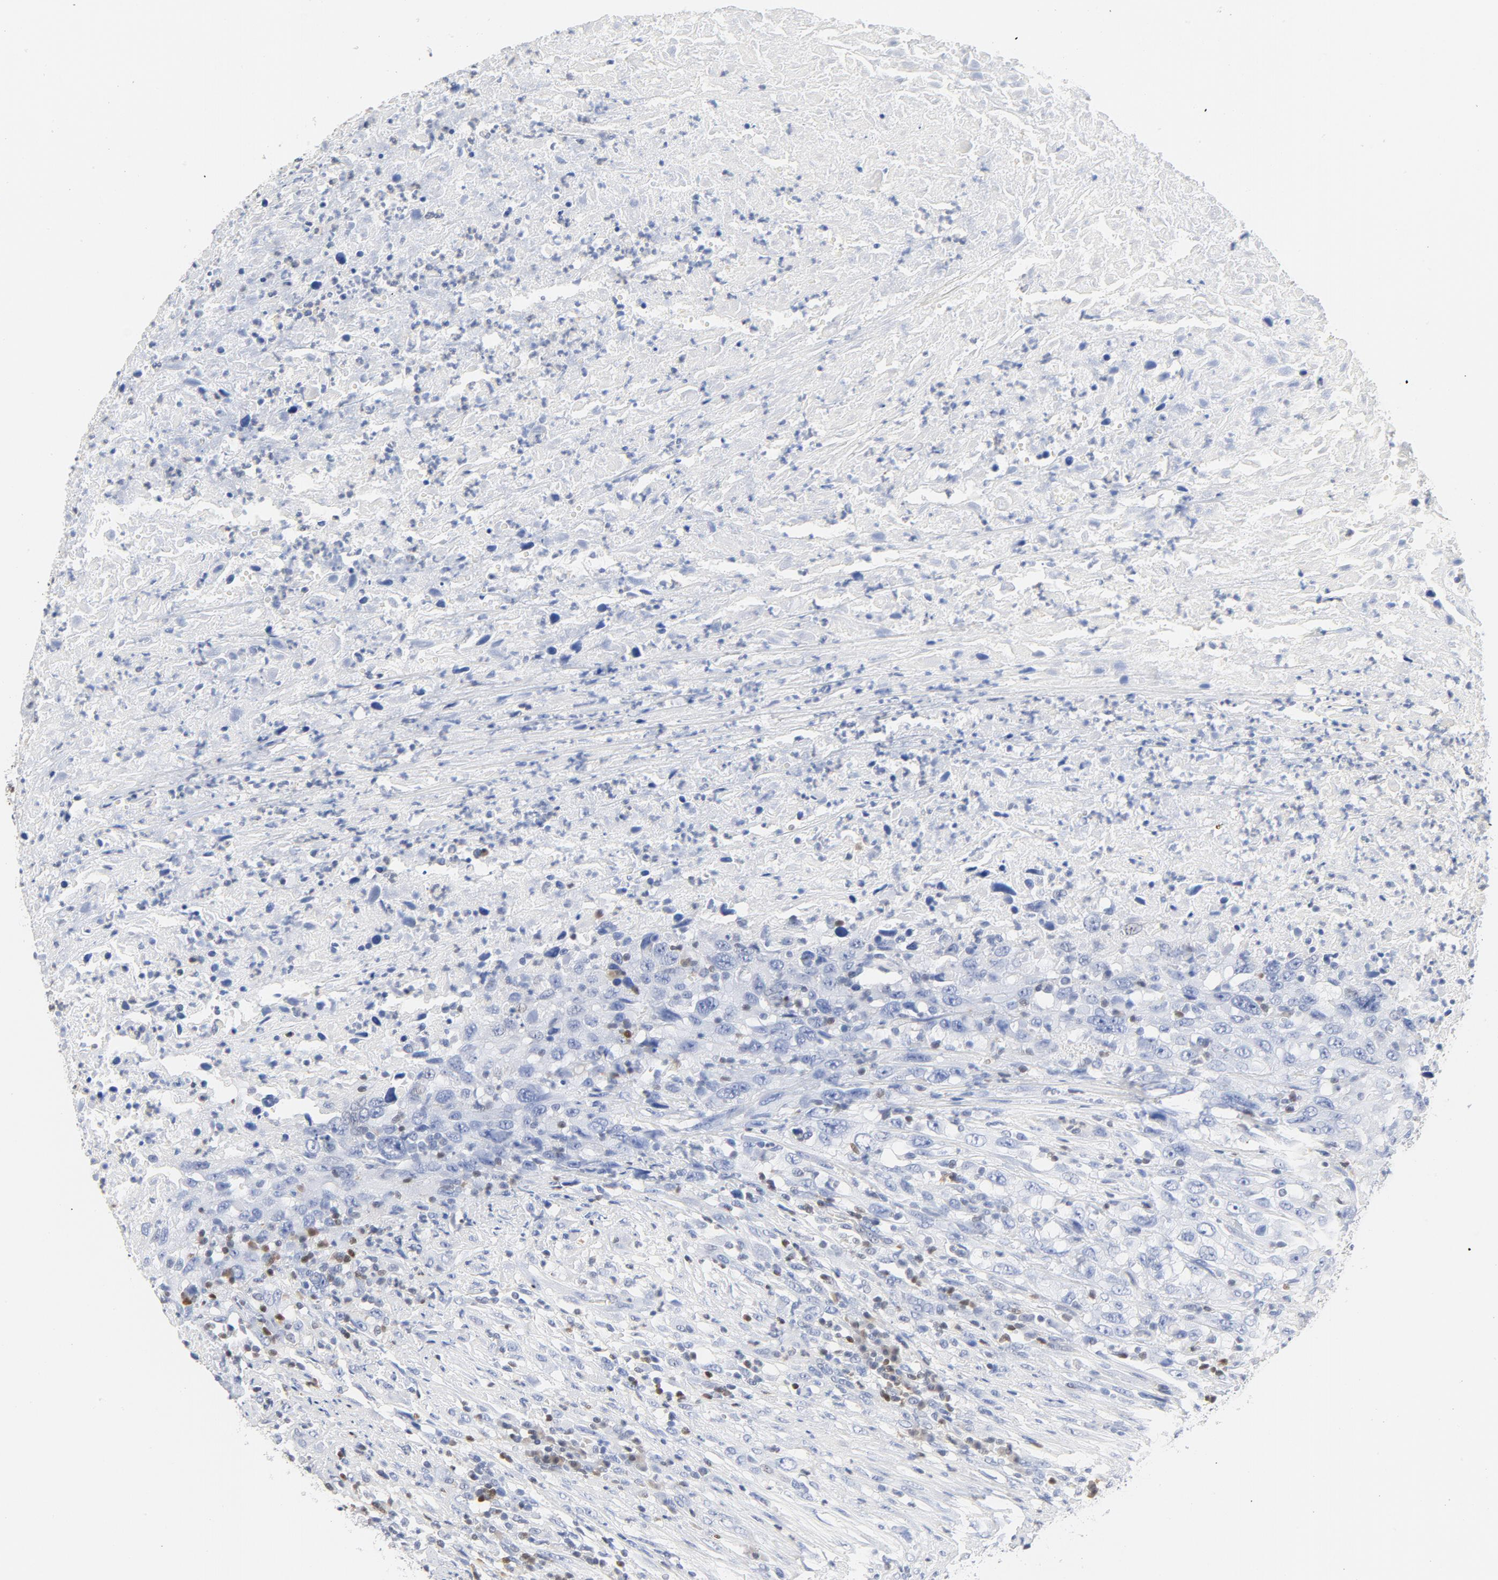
{"staining": {"intensity": "negative", "quantity": "none", "location": "none"}, "tissue": "urothelial cancer", "cell_type": "Tumor cells", "image_type": "cancer", "snomed": [{"axis": "morphology", "description": "Urothelial carcinoma, High grade"}, {"axis": "topography", "description": "Urinary bladder"}], "caption": "A histopathology image of human urothelial cancer is negative for staining in tumor cells. Brightfield microscopy of immunohistochemistry (IHC) stained with DAB (brown) and hematoxylin (blue), captured at high magnification.", "gene": "CDKN1B", "patient": {"sex": "male", "age": 61}}